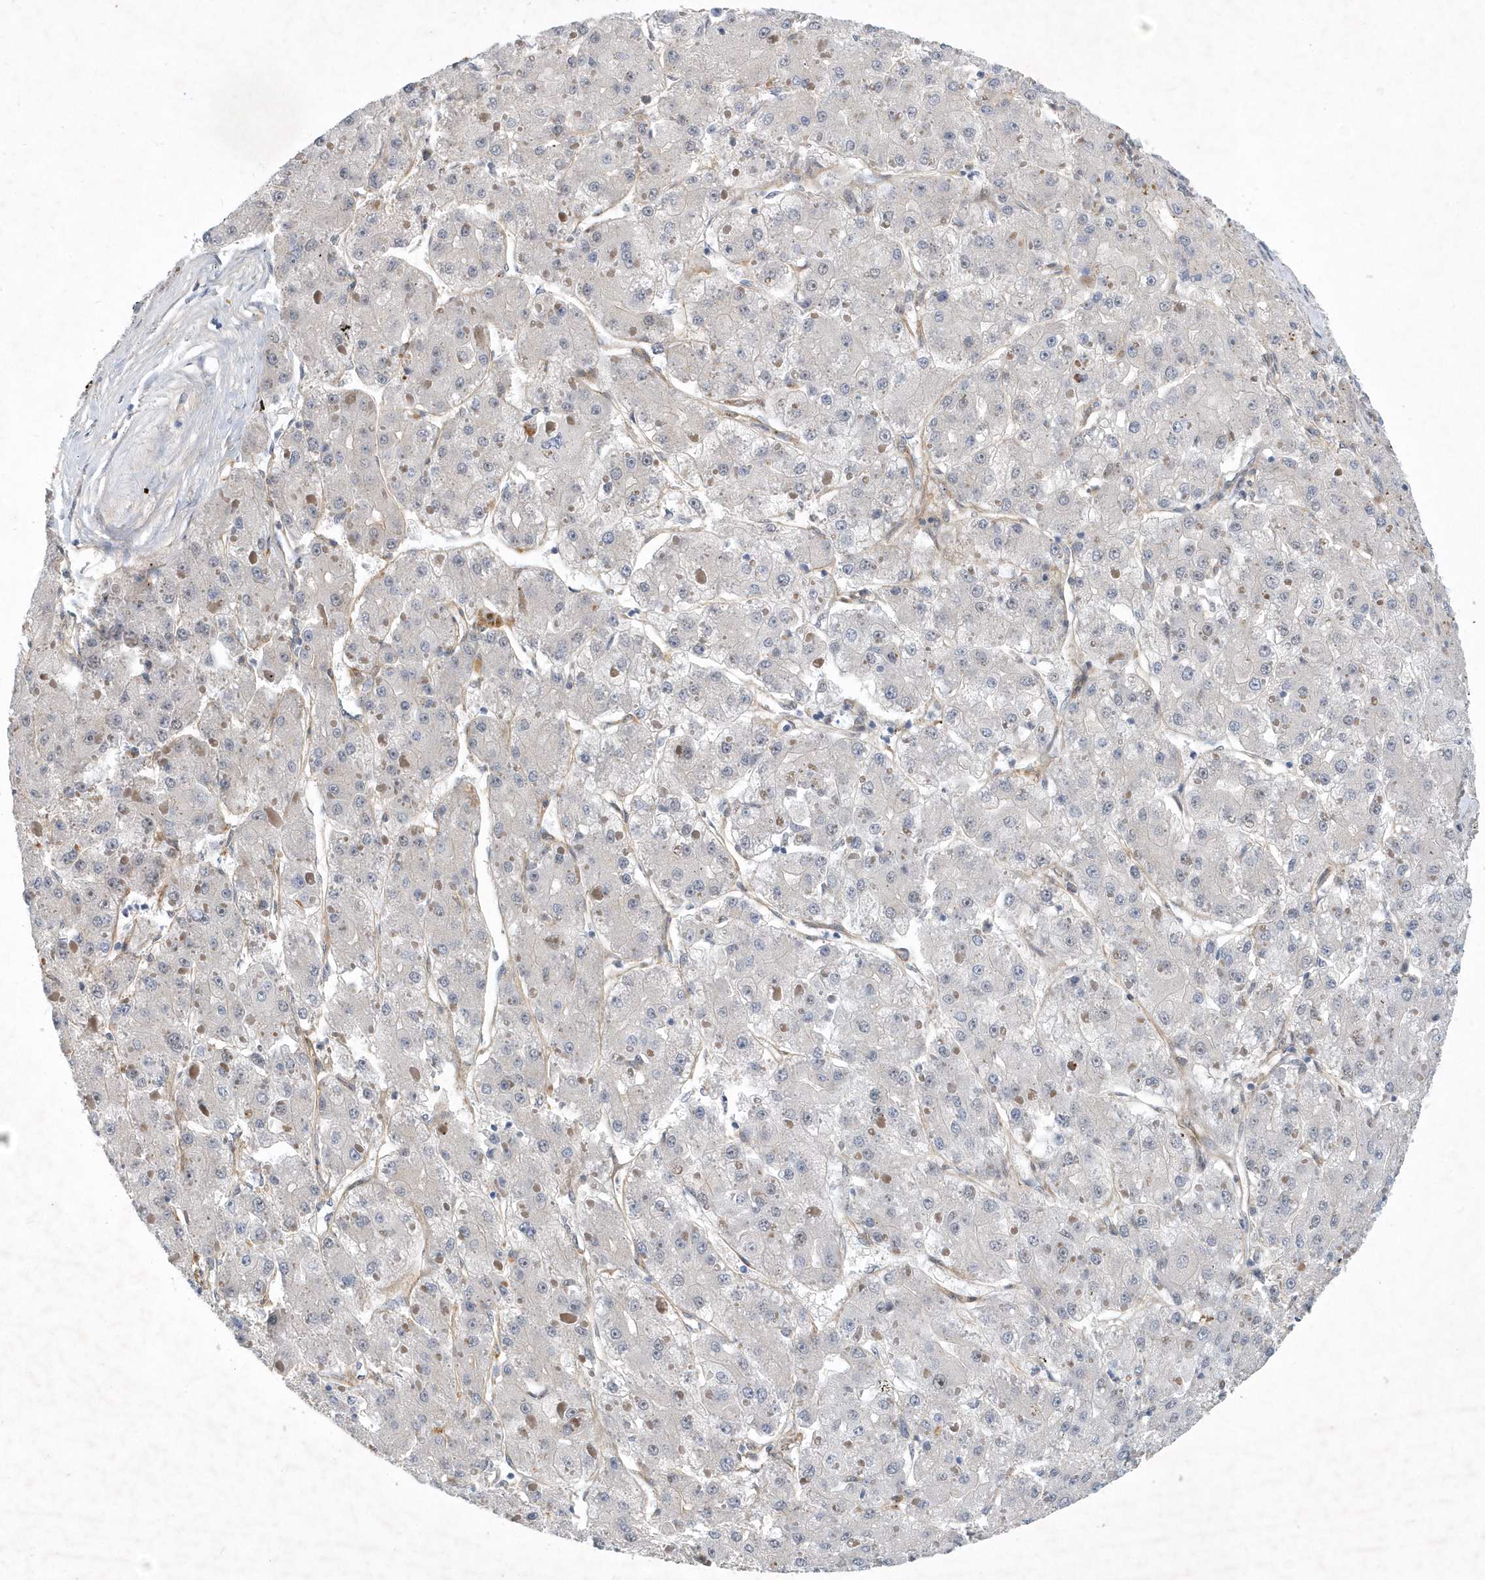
{"staining": {"intensity": "negative", "quantity": "none", "location": "none"}, "tissue": "liver cancer", "cell_type": "Tumor cells", "image_type": "cancer", "snomed": [{"axis": "morphology", "description": "Carcinoma, Hepatocellular, NOS"}, {"axis": "topography", "description": "Liver"}], "caption": "This is an immunohistochemistry micrograph of human hepatocellular carcinoma (liver). There is no positivity in tumor cells.", "gene": "FAM217A", "patient": {"sex": "female", "age": 73}}